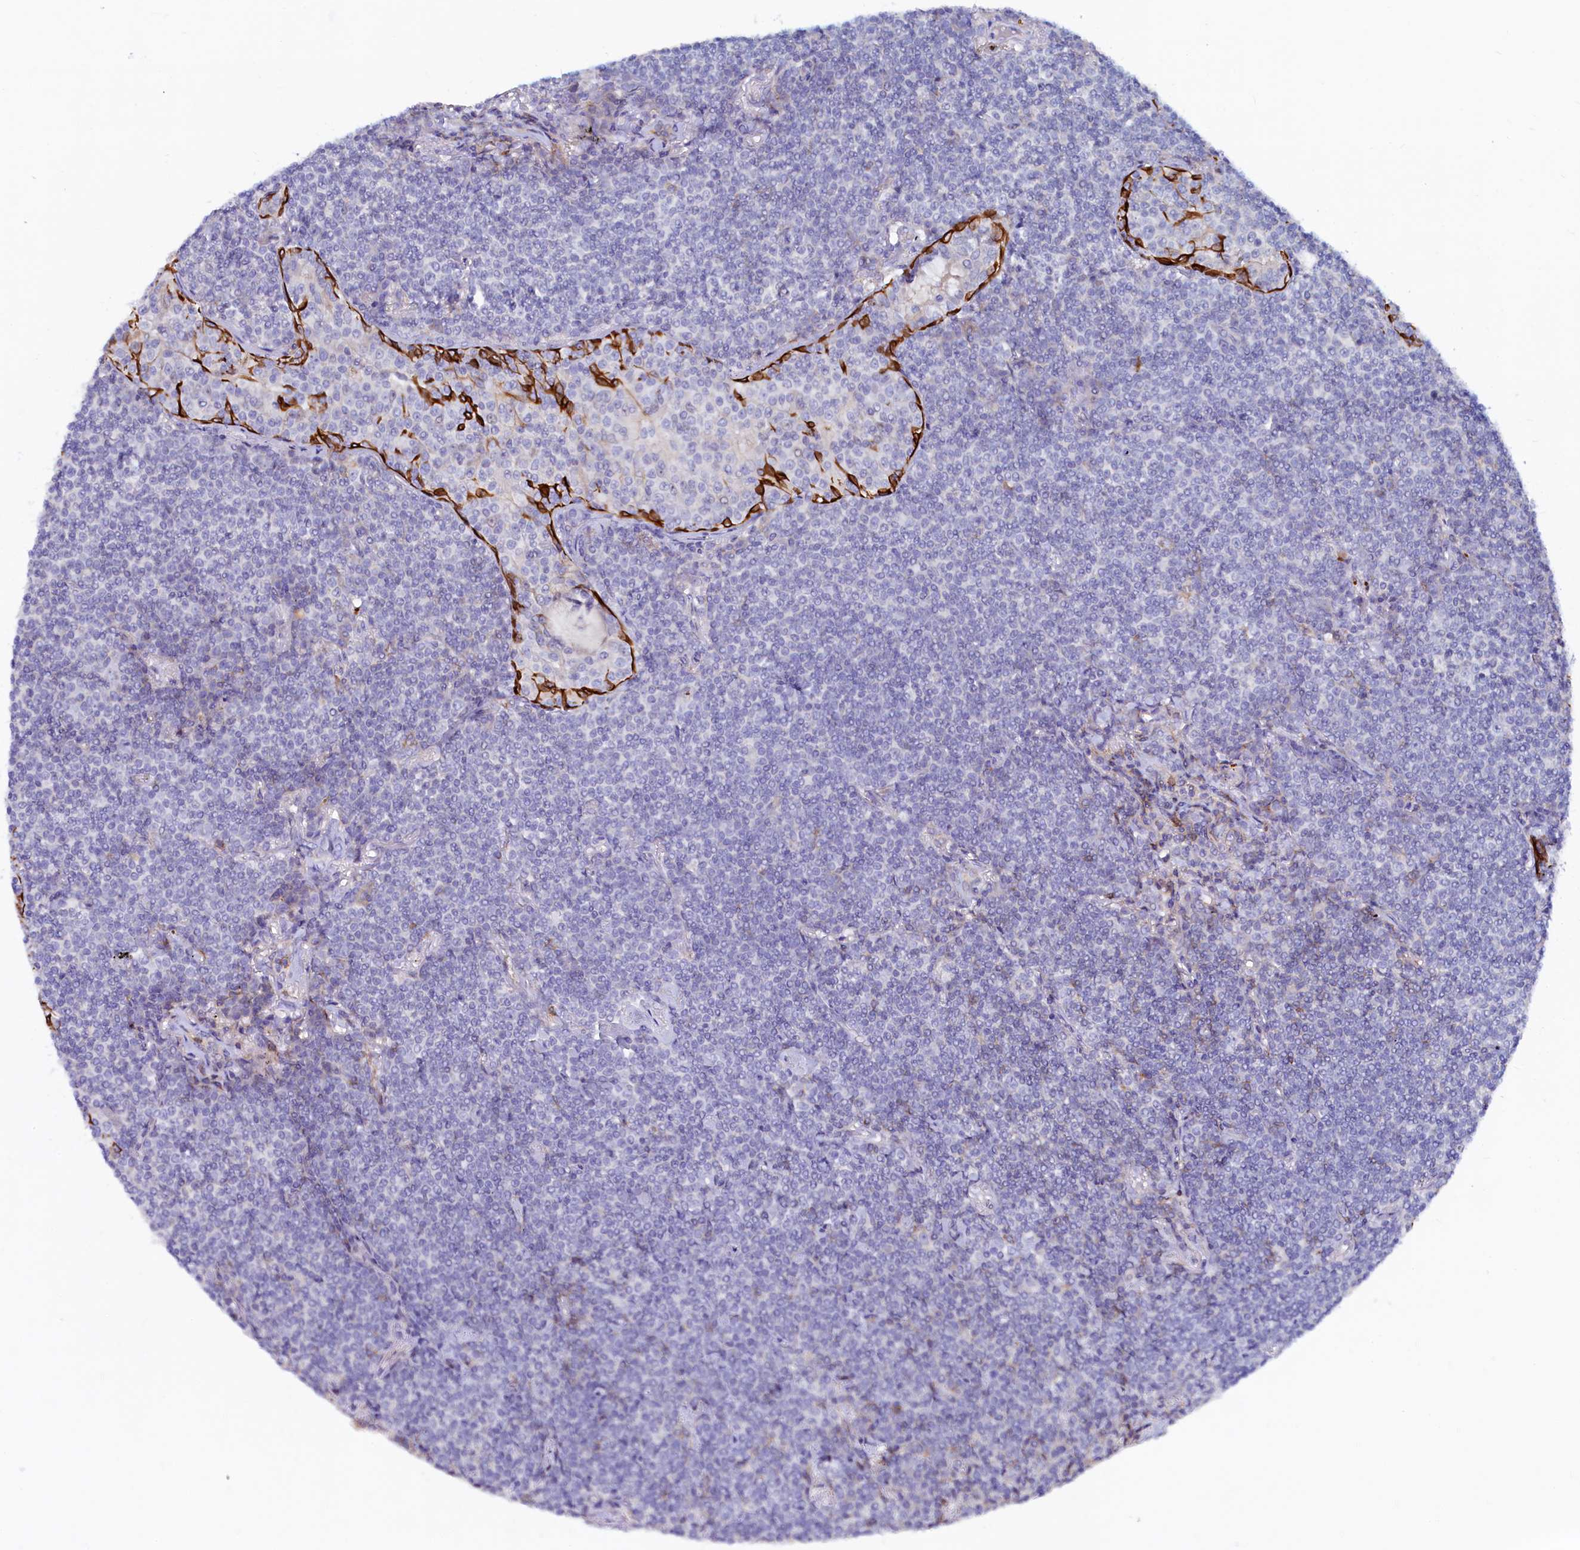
{"staining": {"intensity": "negative", "quantity": "none", "location": "none"}, "tissue": "lymphoma", "cell_type": "Tumor cells", "image_type": "cancer", "snomed": [{"axis": "morphology", "description": "Malignant lymphoma, non-Hodgkin's type, Low grade"}, {"axis": "topography", "description": "Lung"}], "caption": "Lymphoma was stained to show a protein in brown. There is no significant expression in tumor cells. (DAB immunohistochemistry visualized using brightfield microscopy, high magnification).", "gene": "ASTE1", "patient": {"sex": "female", "age": 71}}